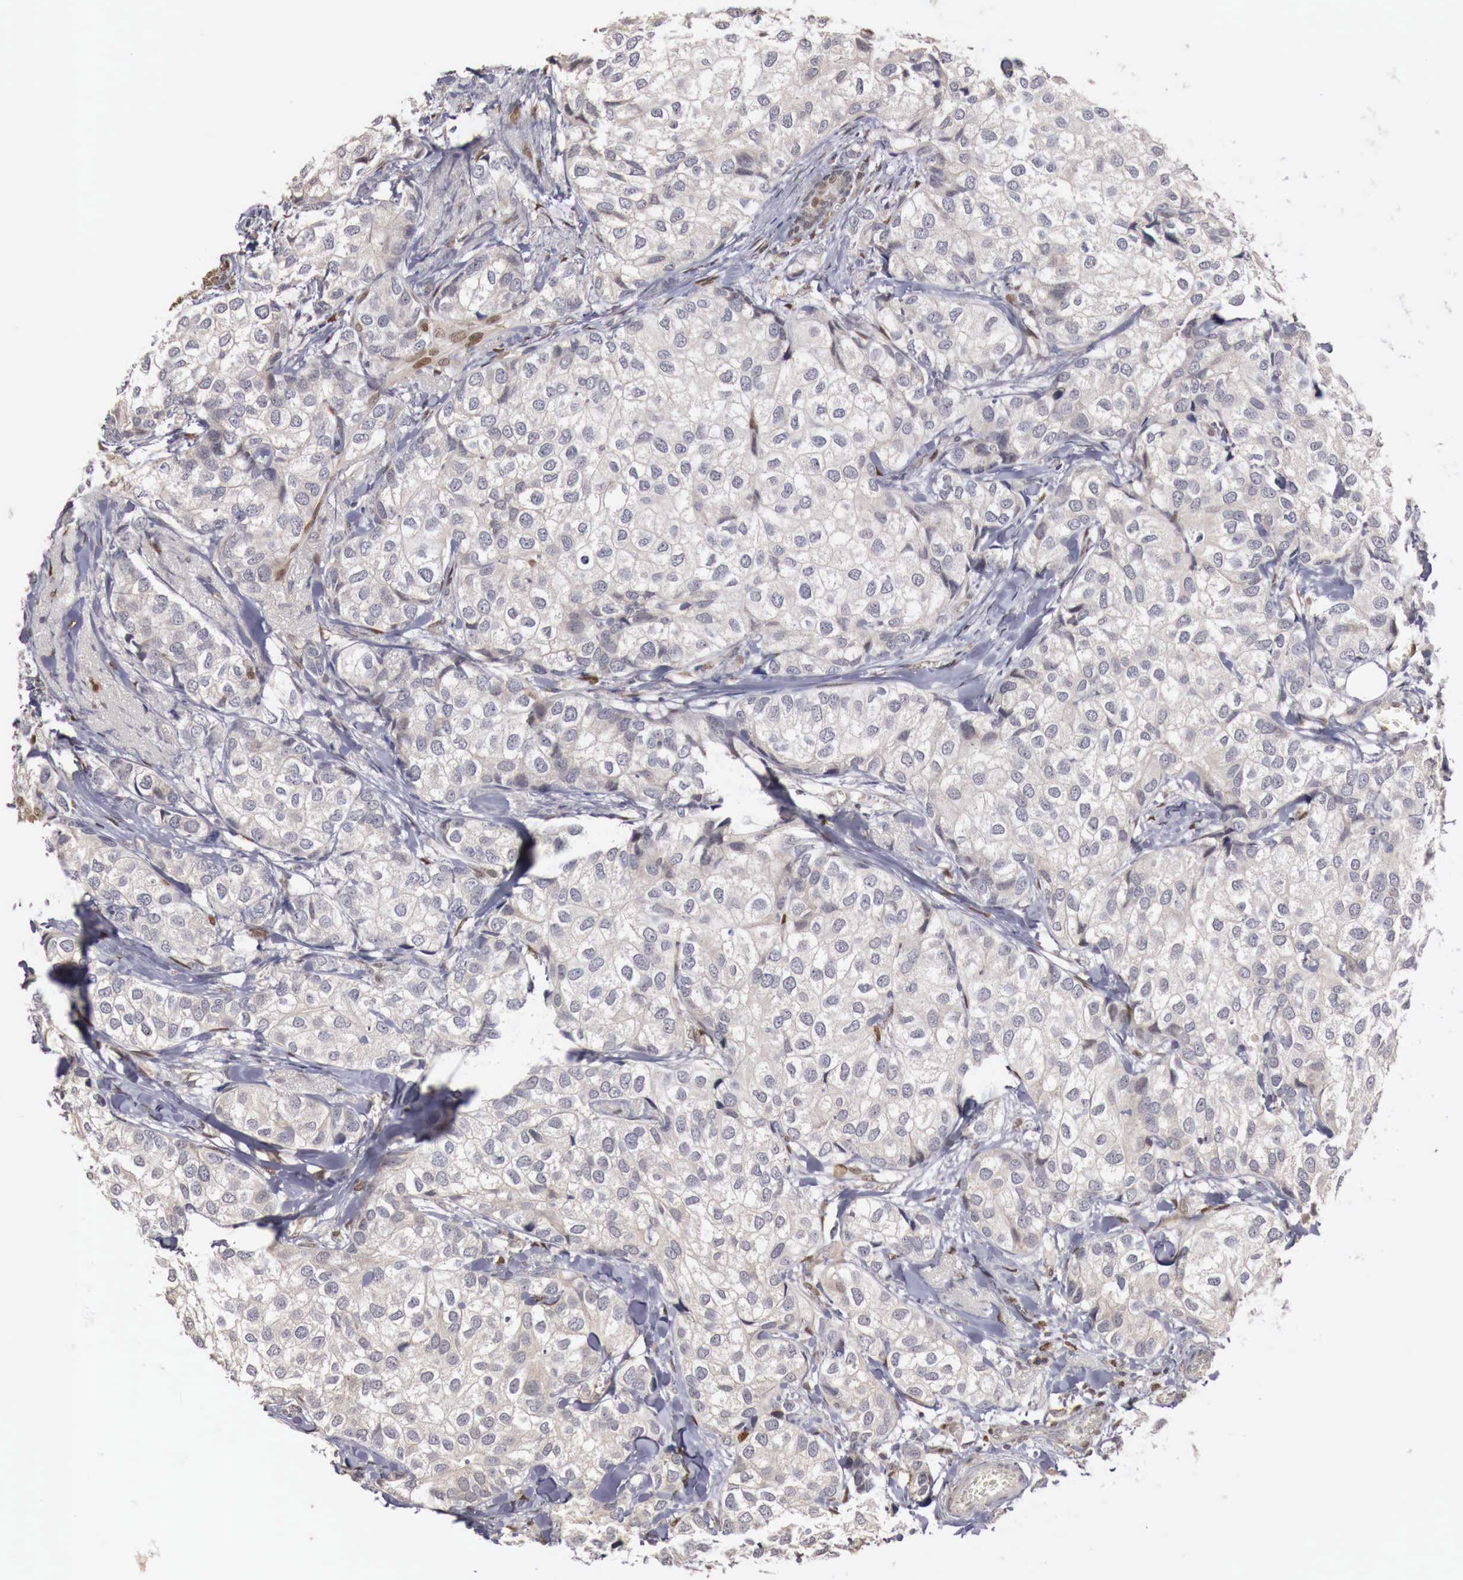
{"staining": {"intensity": "negative", "quantity": "none", "location": "none"}, "tissue": "breast cancer", "cell_type": "Tumor cells", "image_type": "cancer", "snomed": [{"axis": "morphology", "description": "Duct carcinoma"}, {"axis": "topography", "description": "Breast"}], "caption": "IHC of human breast intraductal carcinoma shows no staining in tumor cells. The staining was performed using DAB to visualize the protein expression in brown, while the nuclei were stained in blue with hematoxylin (Magnification: 20x).", "gene": "KHDRBS2", "patient": {"sex": "female", "age": 68}}